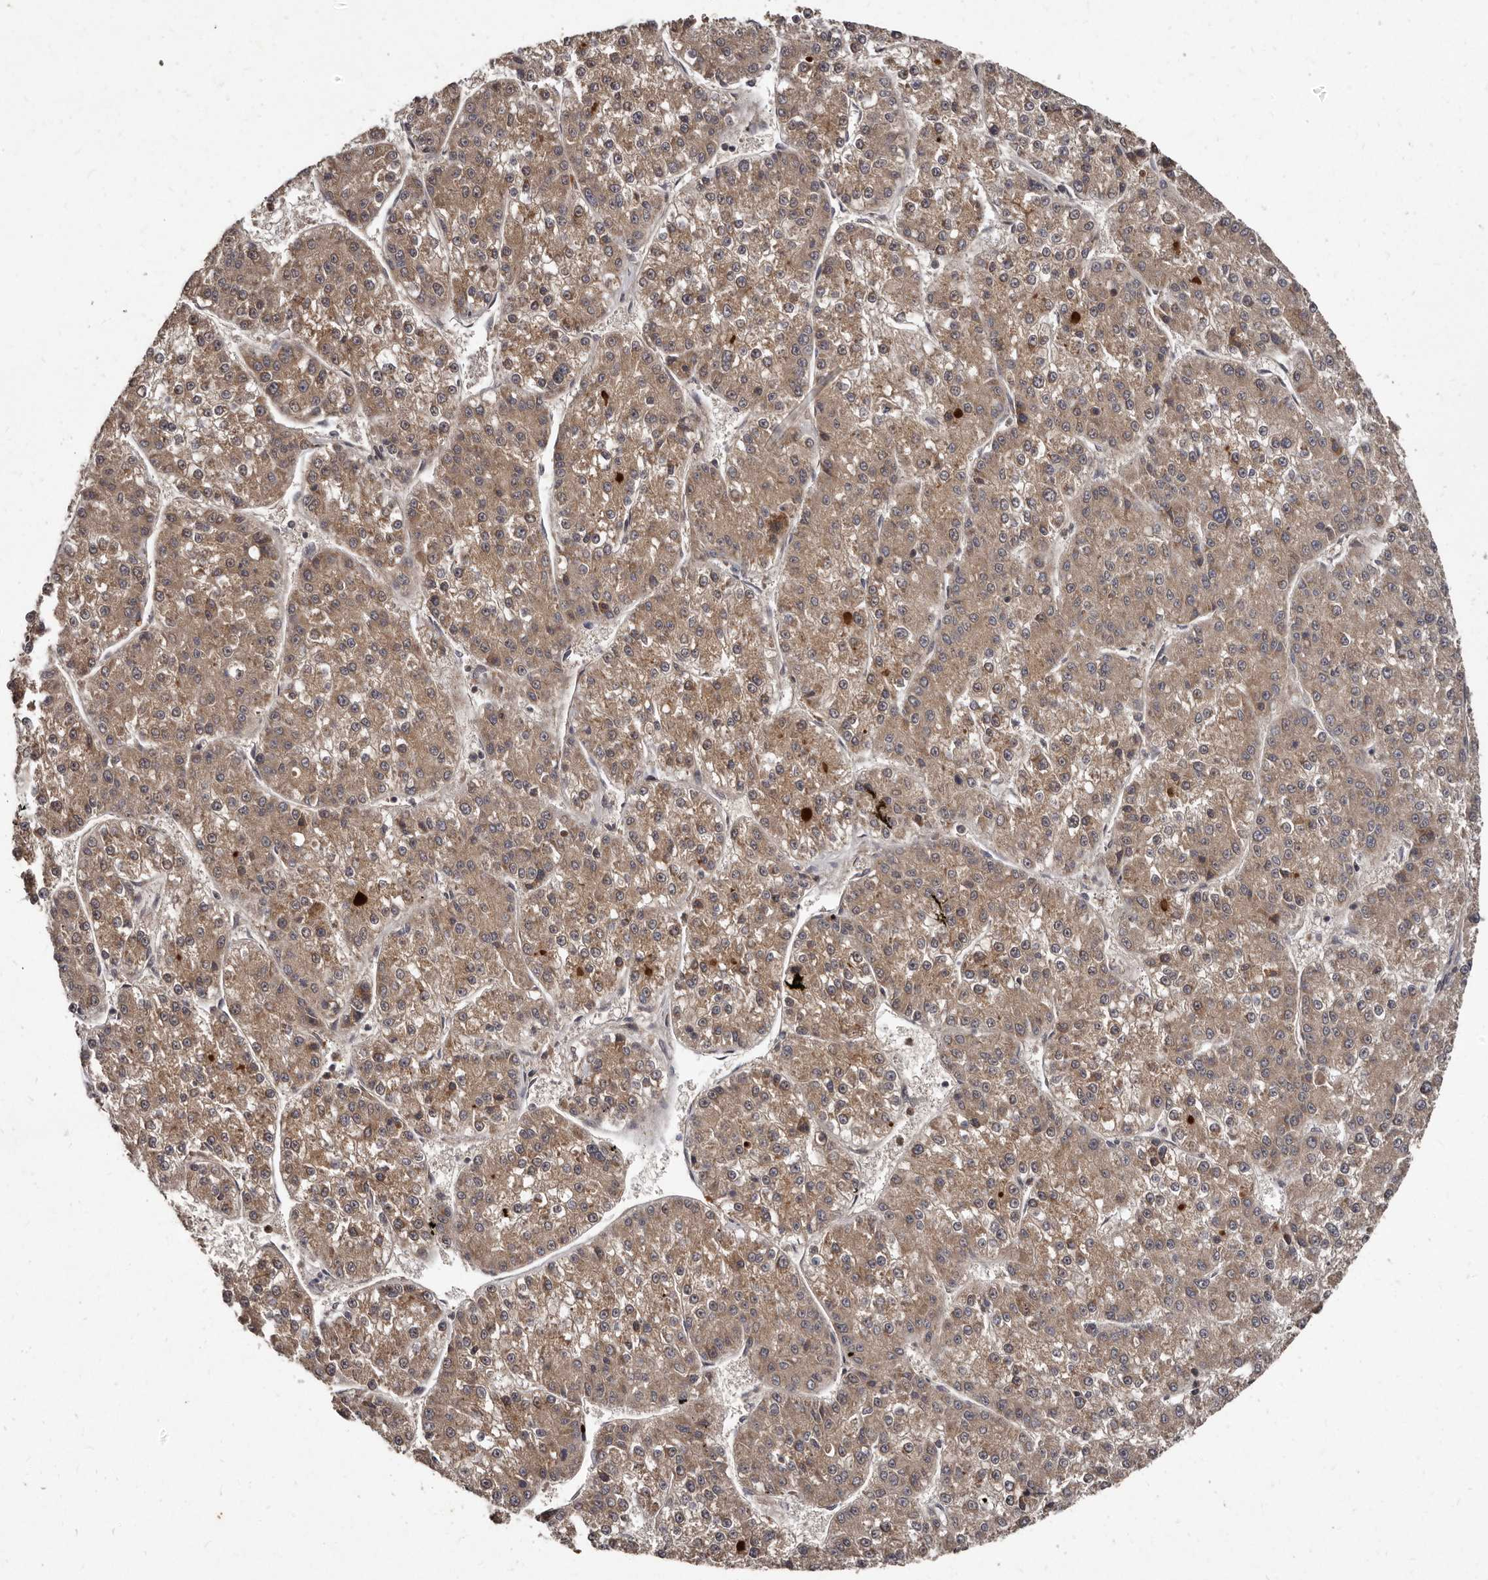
{"staining": {"intensity": "moderate", "quantity": ">75%", "location": "cytoplasmic/membranous"}, "tissue": "liver cancer", "cell_type": "Tumor cells", "image_type": "cancer", "snomed": [{"axis": "morphology", "description": "Carcinoma, Hepatocellular, NOS"}, {"axis": "topography", "description": "Liver"}], "caption": "Moderate cytoplasmic/membranous protein staining is present in approximately >75% of tumor cells in liver cancer.", "gene": "PMVK", "patient": {"sex": "female", "age": 73}}